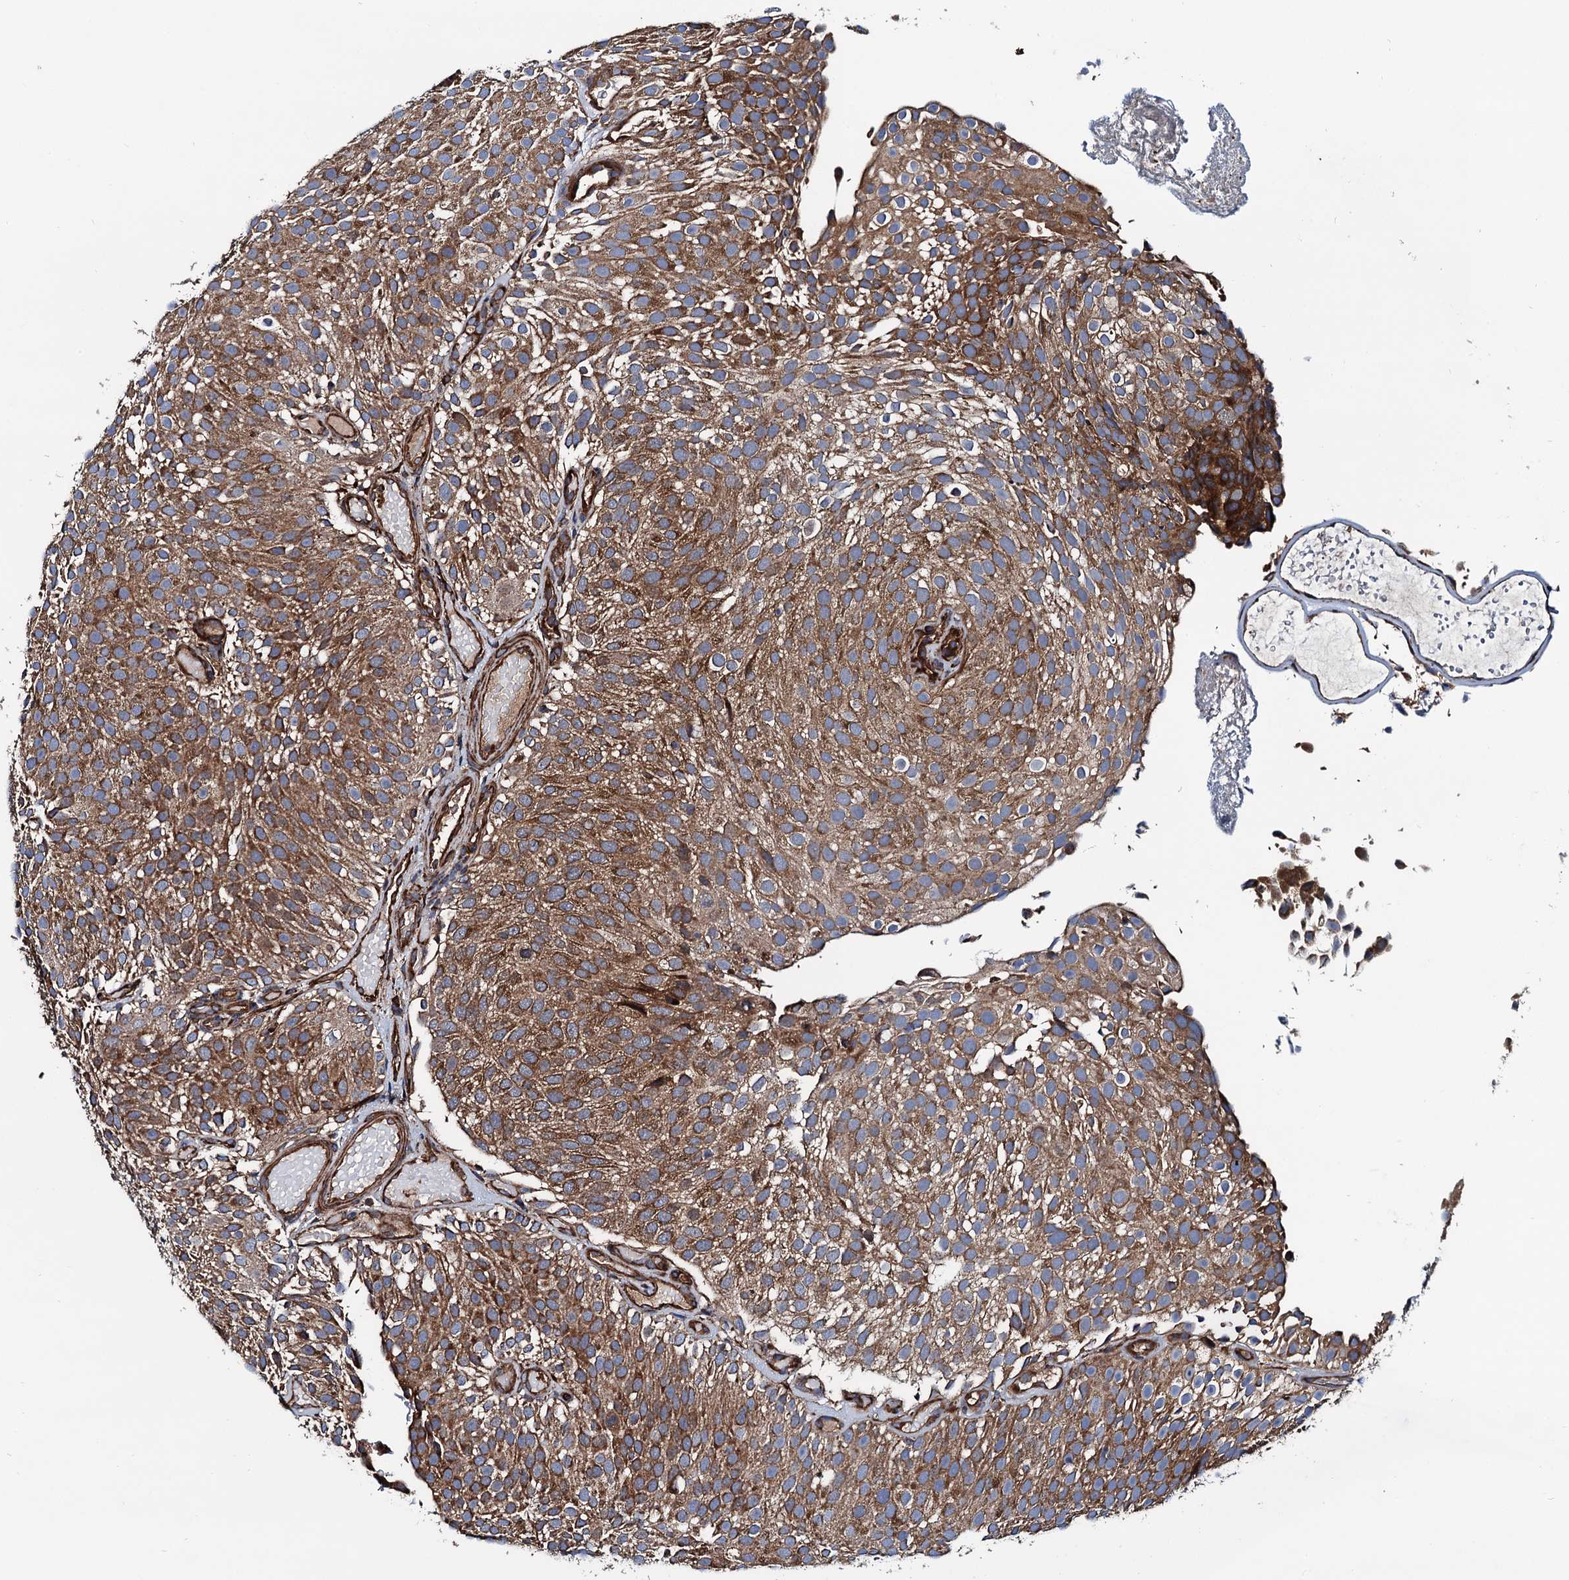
{"staining": {"intensity": "moderate", "quantity": ">75%", "location": "cytoplasmic/membranous"}, "tissue": "urothelial cancer", "cell_type": "Tumor cells", "image_type": "cancer", "snomed": [{"axis": "morphology", "description": "Urothelial carcinoma, Low grade"}, {"axis": "topography", "description": "Urinary bladder"}], "caption": "Protein analysis of low-grade urothelial carcinoma tissue demonstrates moderate cytoplasmic/membranous staining in about >75% of tumor cells.", "gene": "NEK1", "patient": {"sex": "male", "age": 78}}